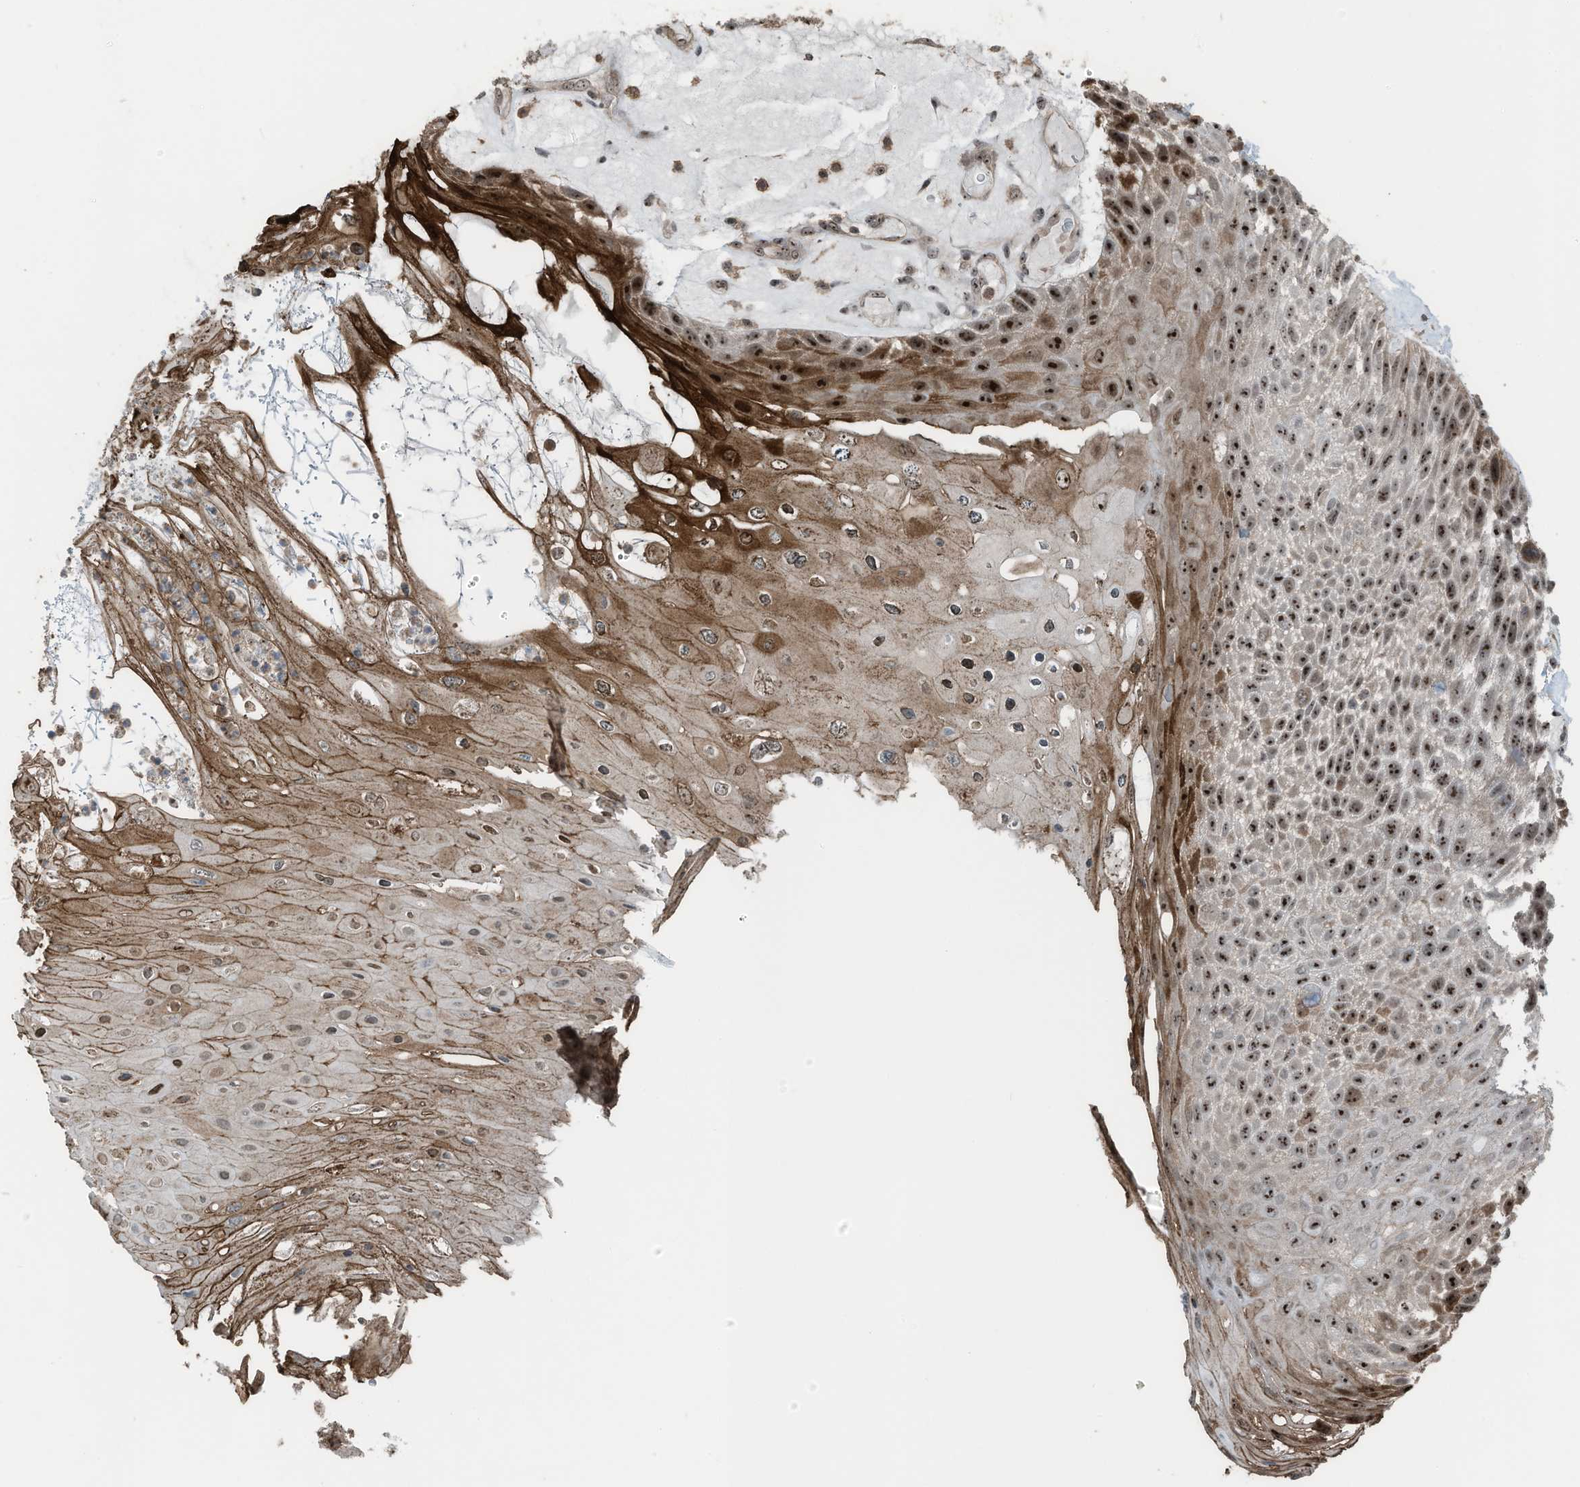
{"staining": {"intensity": "strong", "quantity": ">75%", "location": "nuclear"}, "tissue": "skin cancer", "cell_type": "Tumor cells", "image_type": "cancer", "snomed": [{"axis": "morphology", "description": "Squamous cell carcinoma, NOS"}, {"axis": "topography", "description": "Skin"}], "caption": "High-magnification brightfield microscopy of skin squamous cell carcinoma stained with DAB (3,3'-diaminobenzidine) (brown) and counterstained with hematoxylin (blue). tumor cells exhibit strong nuclear staining is appreciated in about>75% of cells.", "gene": "UTP3", "patient": {"sex": "female", "age": 88}}